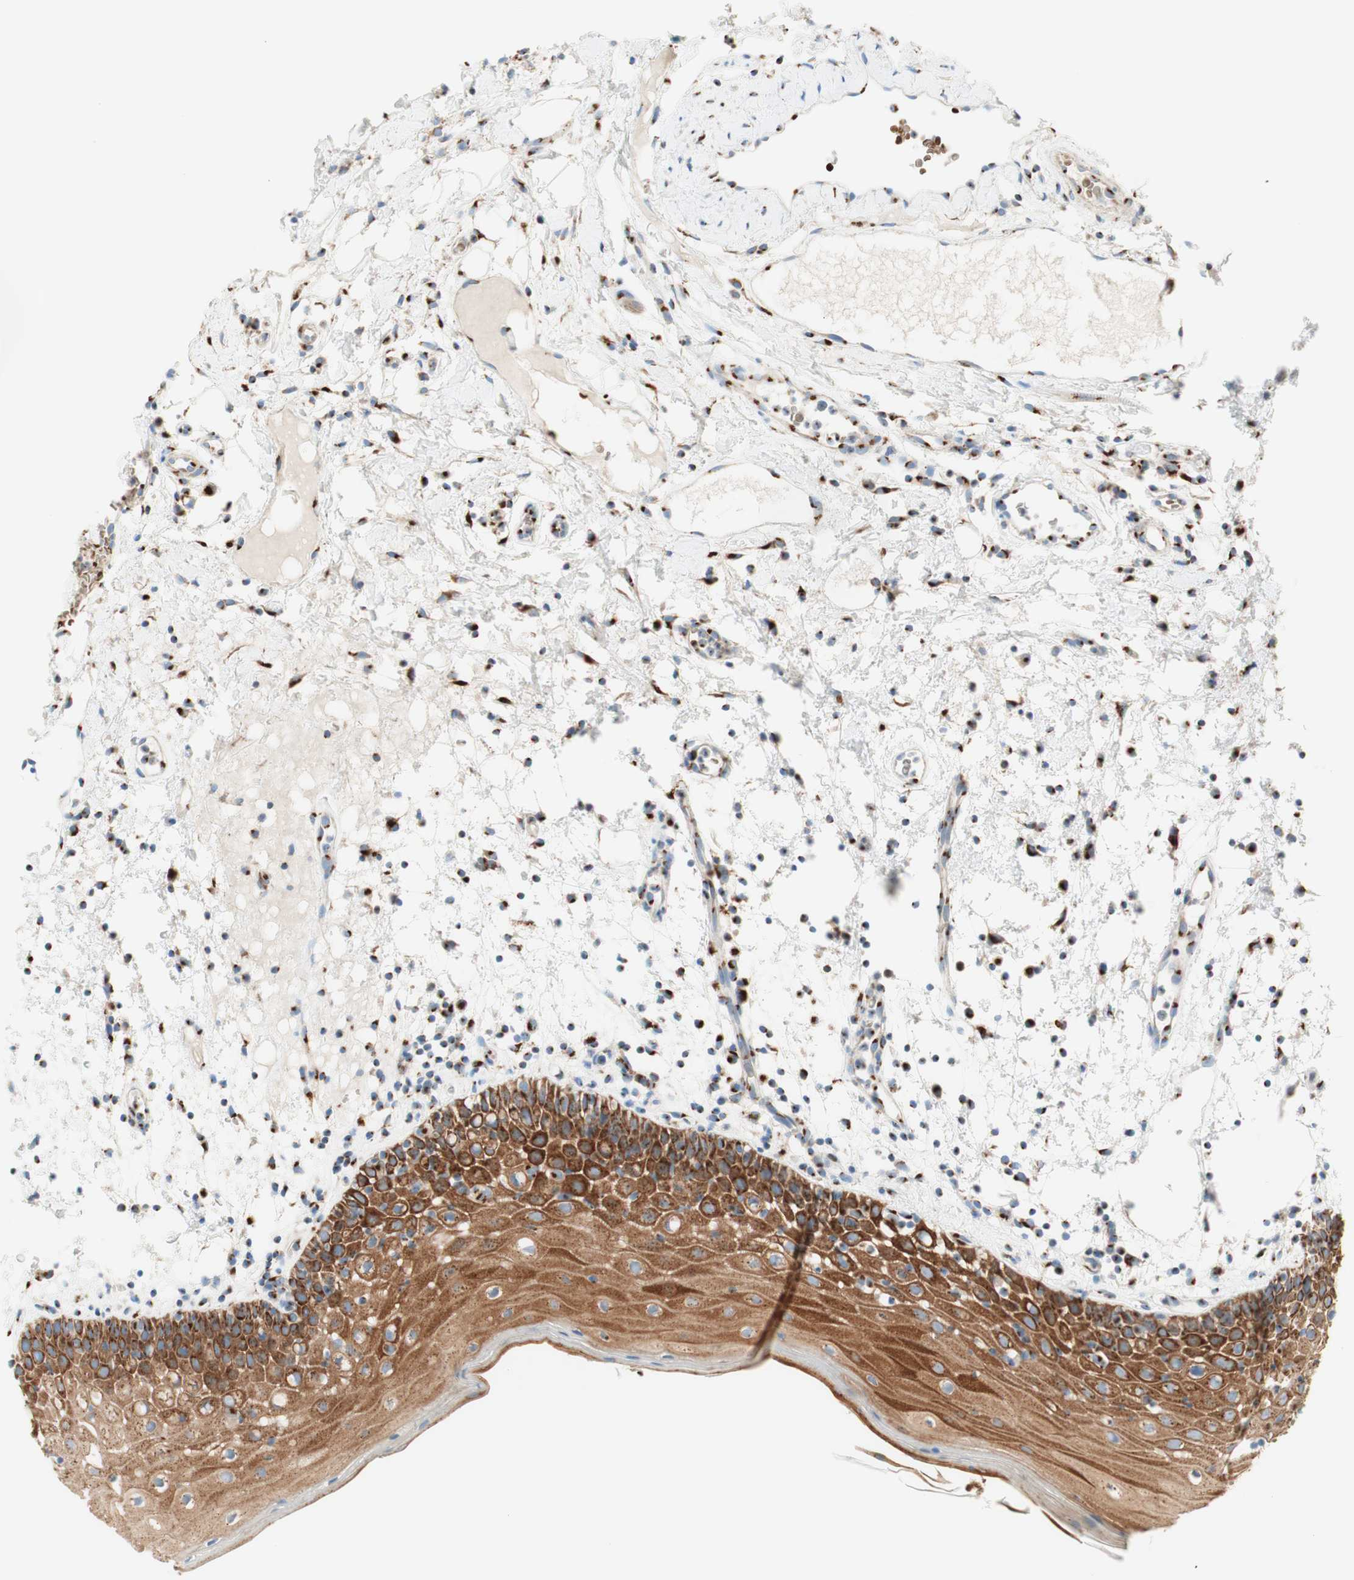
{"staining": {"intensity": "strong", "quantity": ">75%", "location": "cytoplasmic/membranous"}, "tissue": "oral mucosa", "cell_type": "Squamous epithelial cells", "image_type": "normal", "snomed": [{"axis": "morphology", "description": "Normal tissue, NOS"}, {"axis": "morphology", "description": "Squamous cell carcinoma, NOS"}, {"axis": "topography", "description": "Skeletal muscle"}, {"axis": "topography", "description": "Oral tissue"}], "caption": "Protein expression analysis of normal oral mucosa demonstrates strong cytoplasmic/membranous positivity in approximately >75% of squamous epithelial cells. (brown staining indicates protein expression, while blue staining denotes nuclei).", "gene": "GOLGB1", "patient": {"sex": "male", "age": 71}}